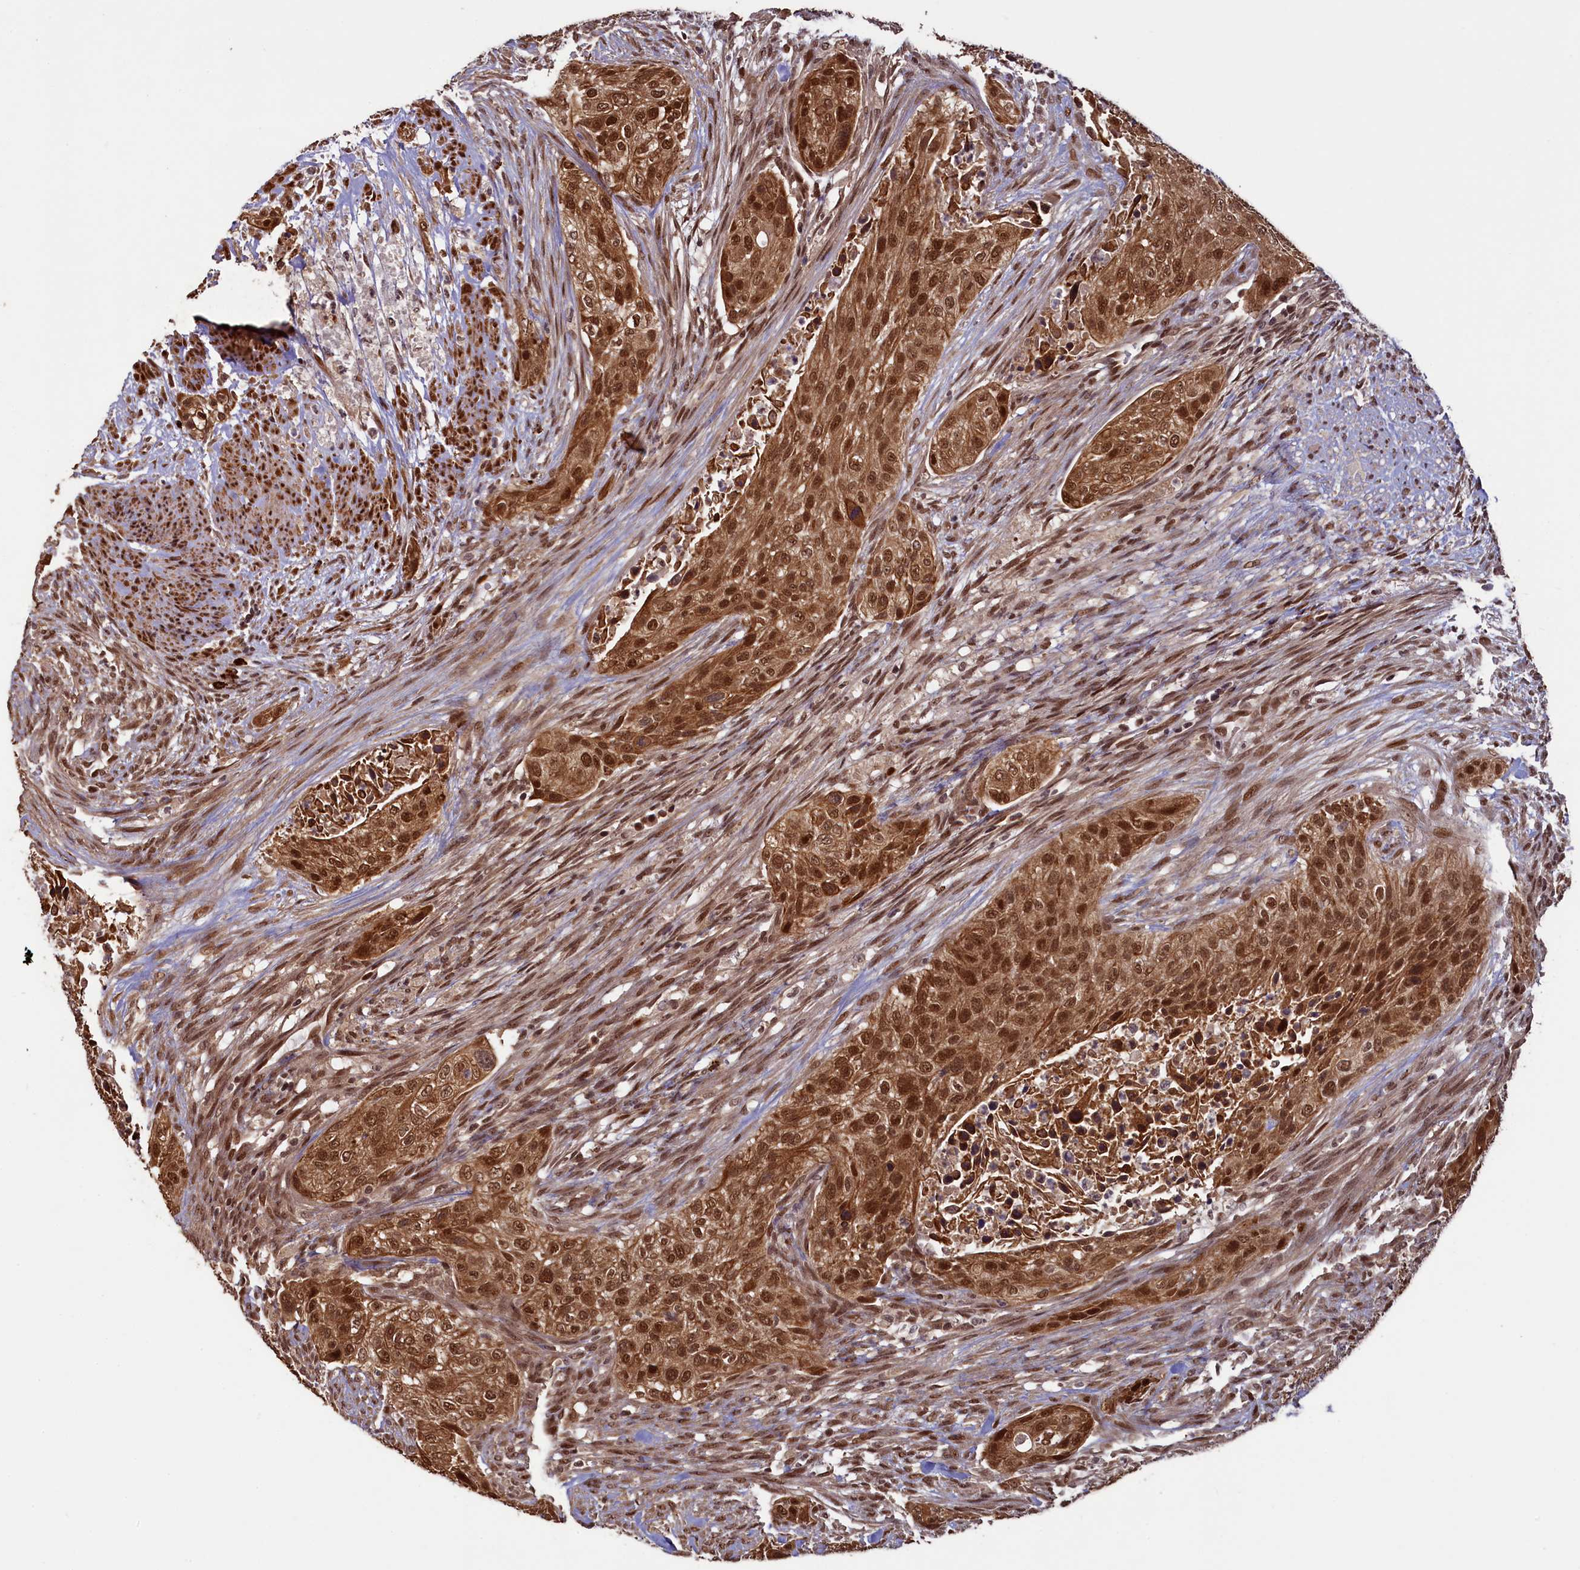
{"staining": {"intensity": "strong", "quantity": ">75%", "location": "cytoplasmic/membranous,nuclear"}, "tissue": "urothelial cancer", "cell_type": "Tumor cells", "image_type": "cancer", "snomed": [{"axis": "morphology", "description": "Urothelial carcinoma, High grade"}, {"axis": "topography", "description": "Urinary bladder"}], "caption": "Immunohistochemical staining of human urothelial cancer demonstrates high levels of strong cytoplasmic/membranous and nuclear protein positivity in about >75% of tumor cells.", "gene": "NAE1", "patient": {"sex": "male", "age": 35}}